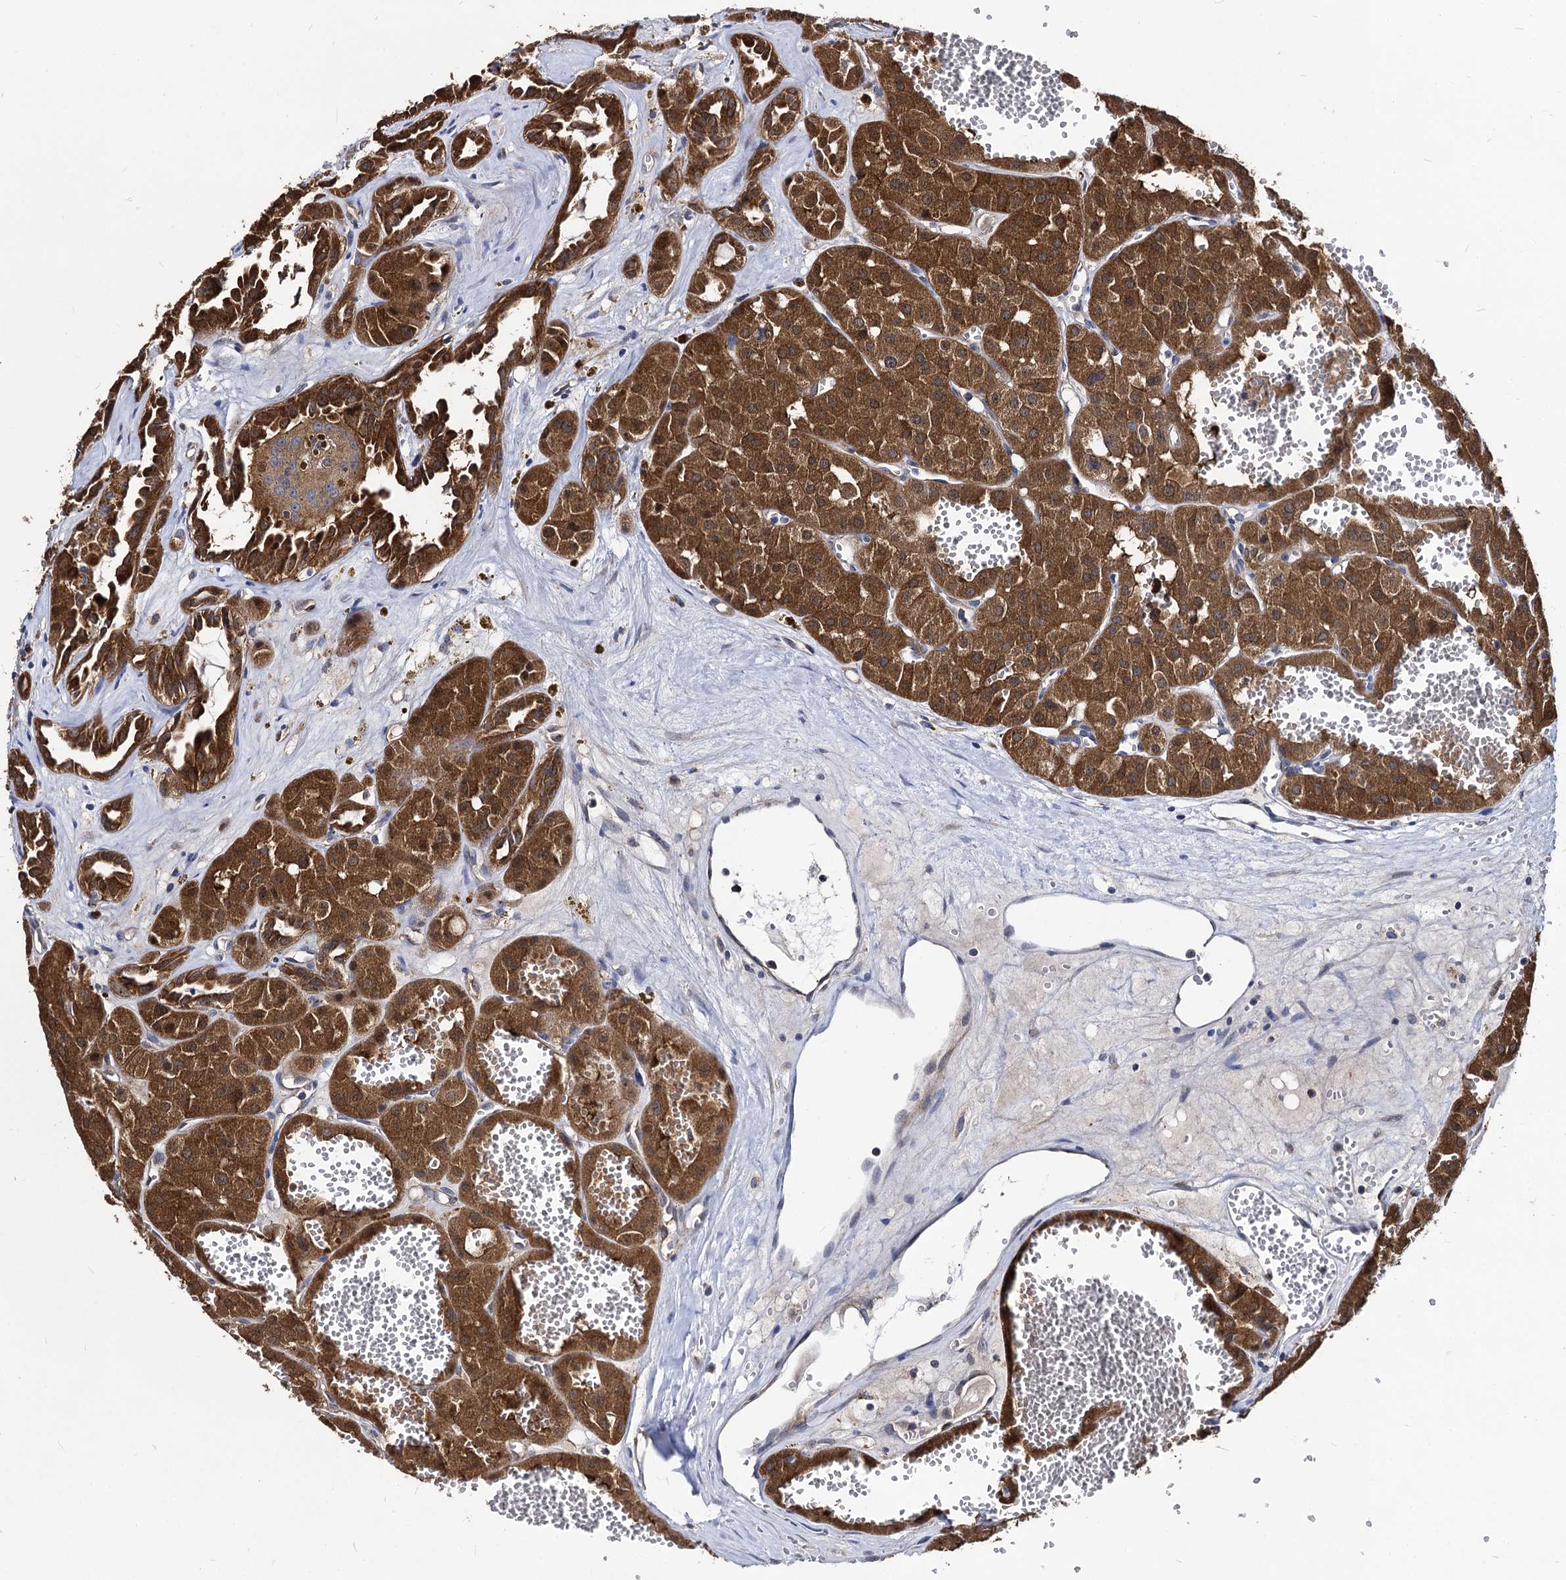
{"staining": {"intensity": "strong", "quantity": ">75%", "location": "cytoplasmic/membranous"}, "tissue": "renal cancer", "cell_type": "Tumor cells", "image_type": "cancer", "snomed": [{"axis": "morphology", "description": "Carcinoma, NOS"}, {"axis": "topography", "description": "Kidney"}], "caption": "A brown stain labels strong cytoplasmic/membranous staining of a protein in human renal cancer (carcinoma) tumor cells. The protein is stained brown, and the nuclei are stained in blue (DAB IHC with brightfield microscopy, high magnification).", "gene": "NME1", "patient": {"sex": "female", "age": 75}}